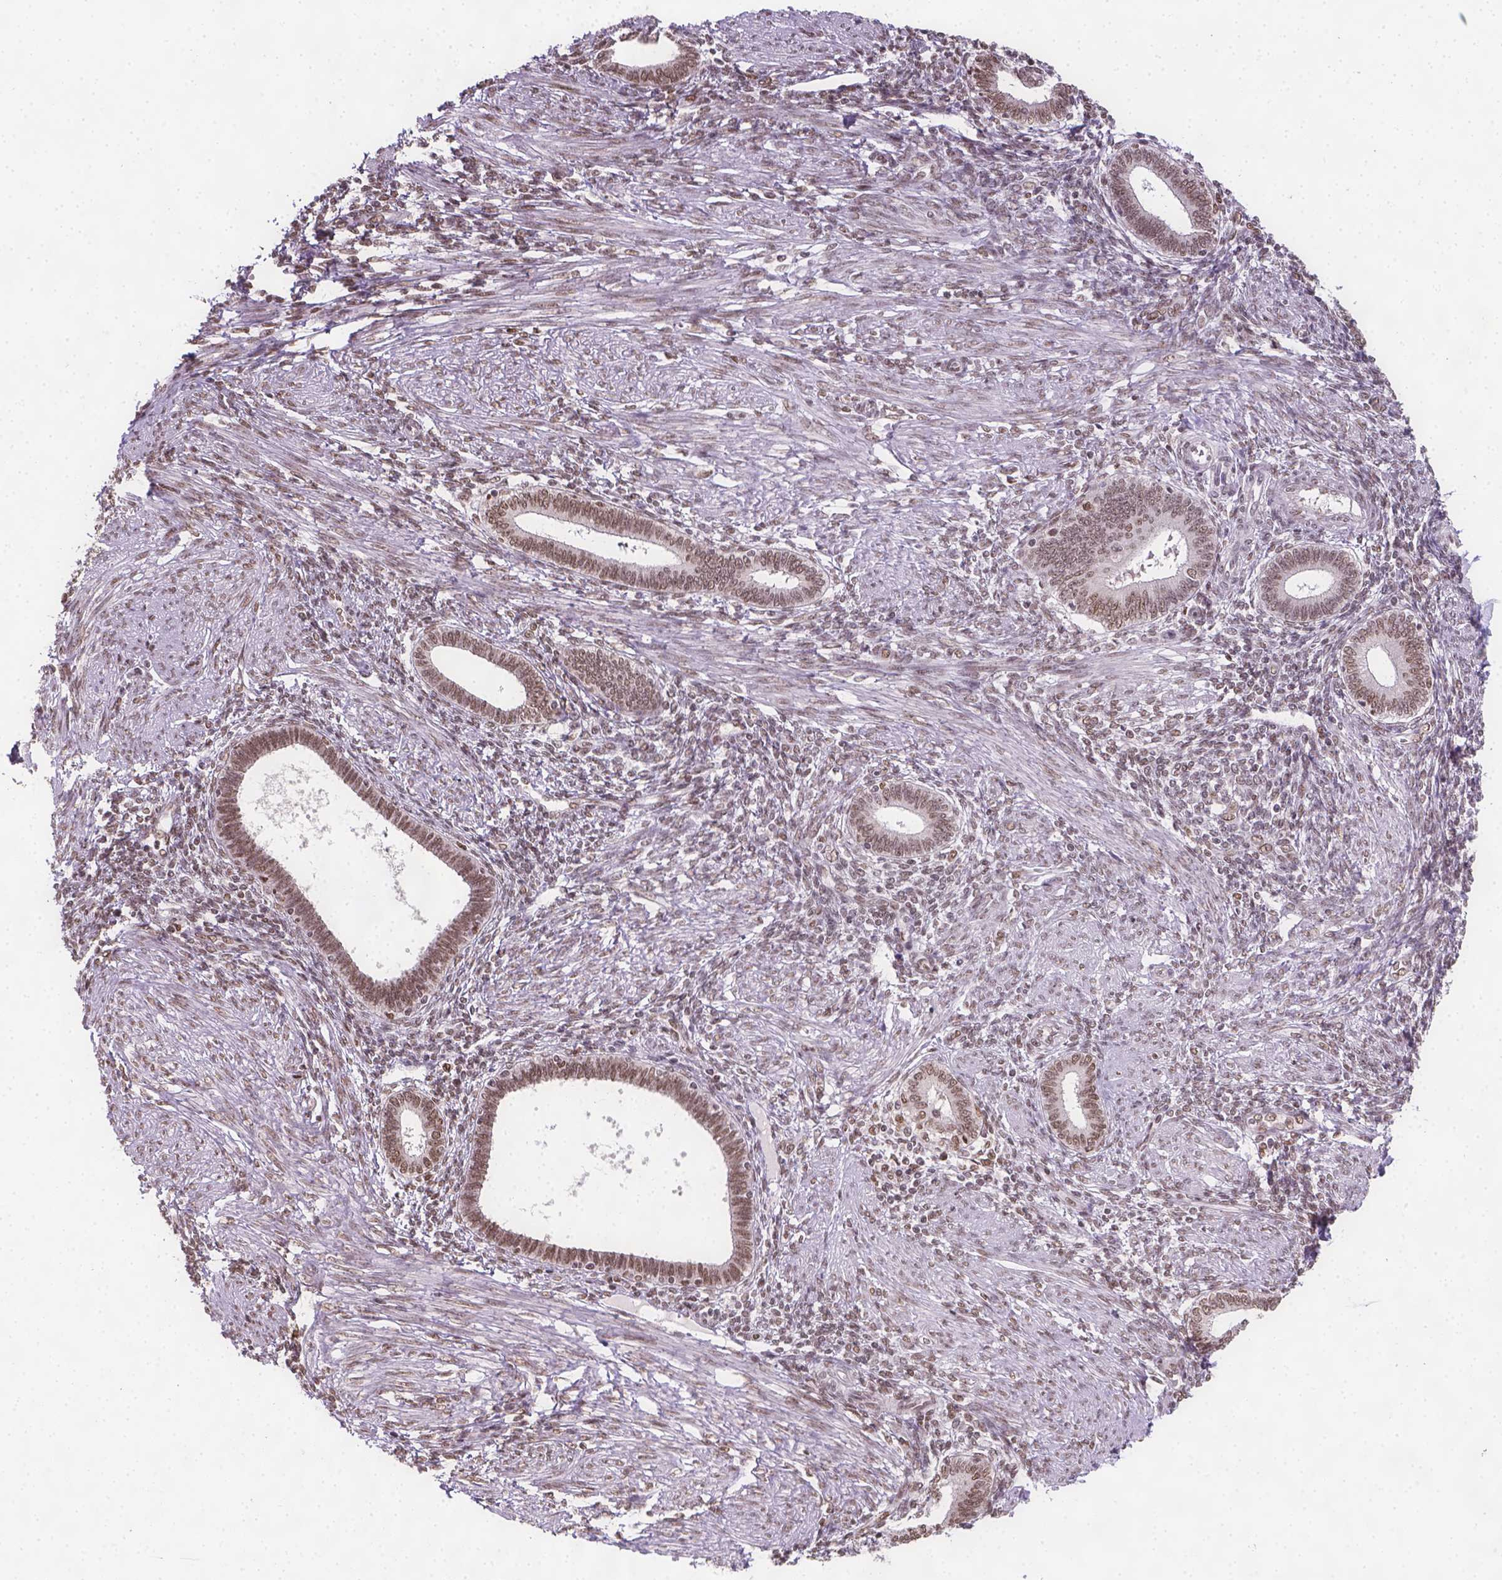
{"staining": {"intensity": "moderate", "quantity": ">75%", "location": "nuclear"}, "tissue": "endometrium", "cell_type": "Cells in endometrial stroma", "image_type": "normal", "snomed": [{"axis": "morphology", "description": "Normal tissue, NOS"}, {"axis": "topography", "description": "Endometrium"}], "caption": "Endometrium stained for a protein (brown) demonstrates moderate nuclear positive expression in about >75% of cells in endometrial stroma.", "gene": "FANCE", "patient": {"sex": "female", "age": 42}}